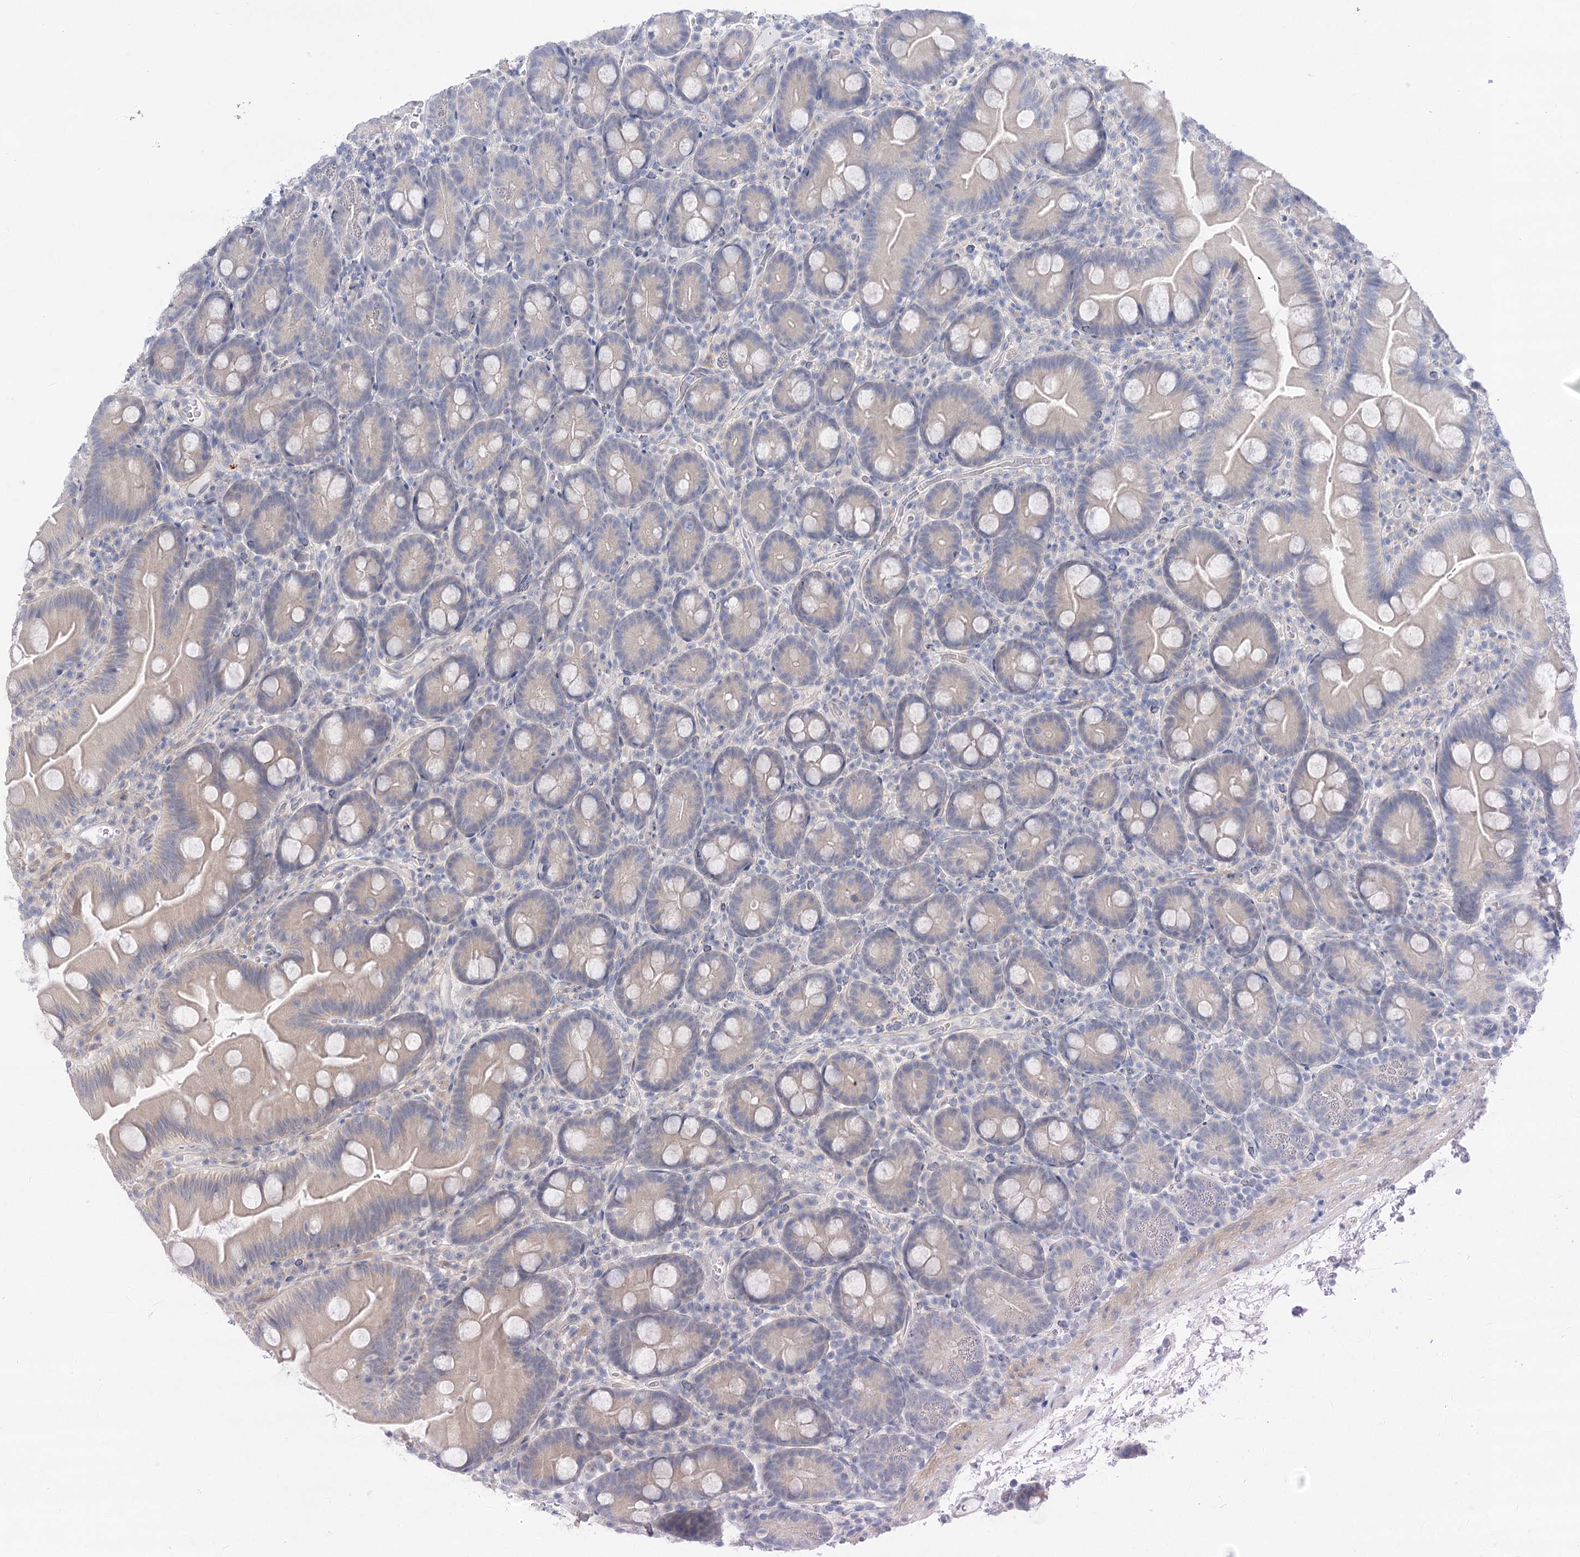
{"staining": {"intensity": "negative", "quantity": "none", "location": "none"}, "tissue": "small intestine", "cell_type": "Glandular cells", "image_type": "normal", "snomed": [{"axis": "morphology", "description": "Normal tissue, NOS"}, {"axis": "topography", "description": "Small intestine"}], "caption": "IHC micrograph of normal small intestine stained for a protein (brown), which exhibits no expression in glandular cells.", "gene": "LALBA", "patient": {"sex": "female", "age": 68}}